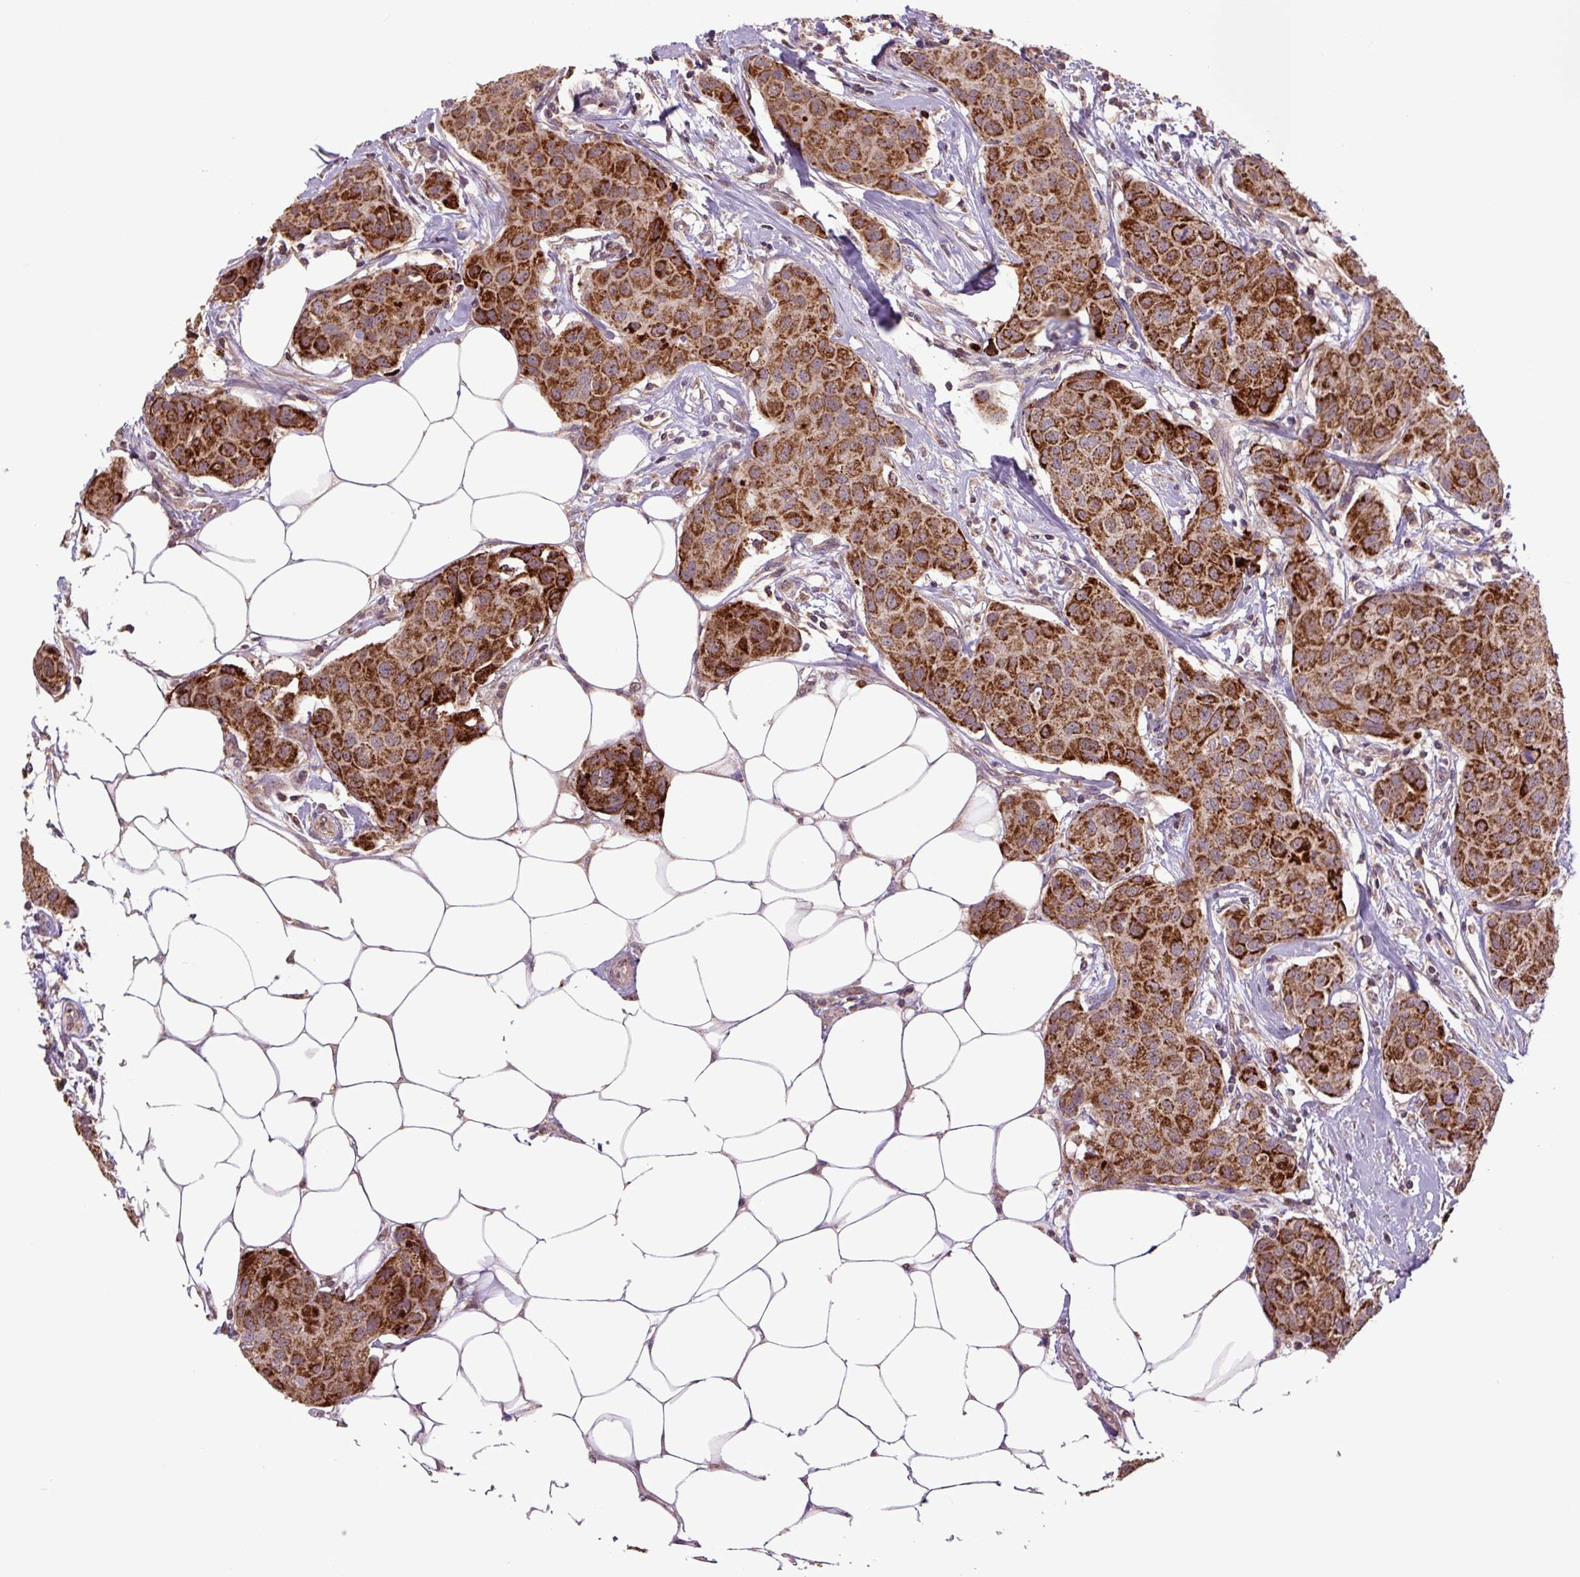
{"staining": {"intensity": "strong", "quantity": ">75%", "location": "cytoplasmic/membranous"}, "tissue": "breast cancer", "cell_type": "Tumor cells", "image_type": "cancer", "snomed": [{"axis": "morphology", "description": "Duct carcinoma"}, {"axis": "topography", "description": "Breast"}, {"axis": "topography", "description": "Lymph node"}], "caption": "Immunohistochemistry (DAB) staining of breast invasive ductal carcinoma reveals strong cytoplasmic/membranous protein staining in about >75% of tumor cells.", "gene": "TMEM160", "patient": {"sex": "female", "age": 80}}